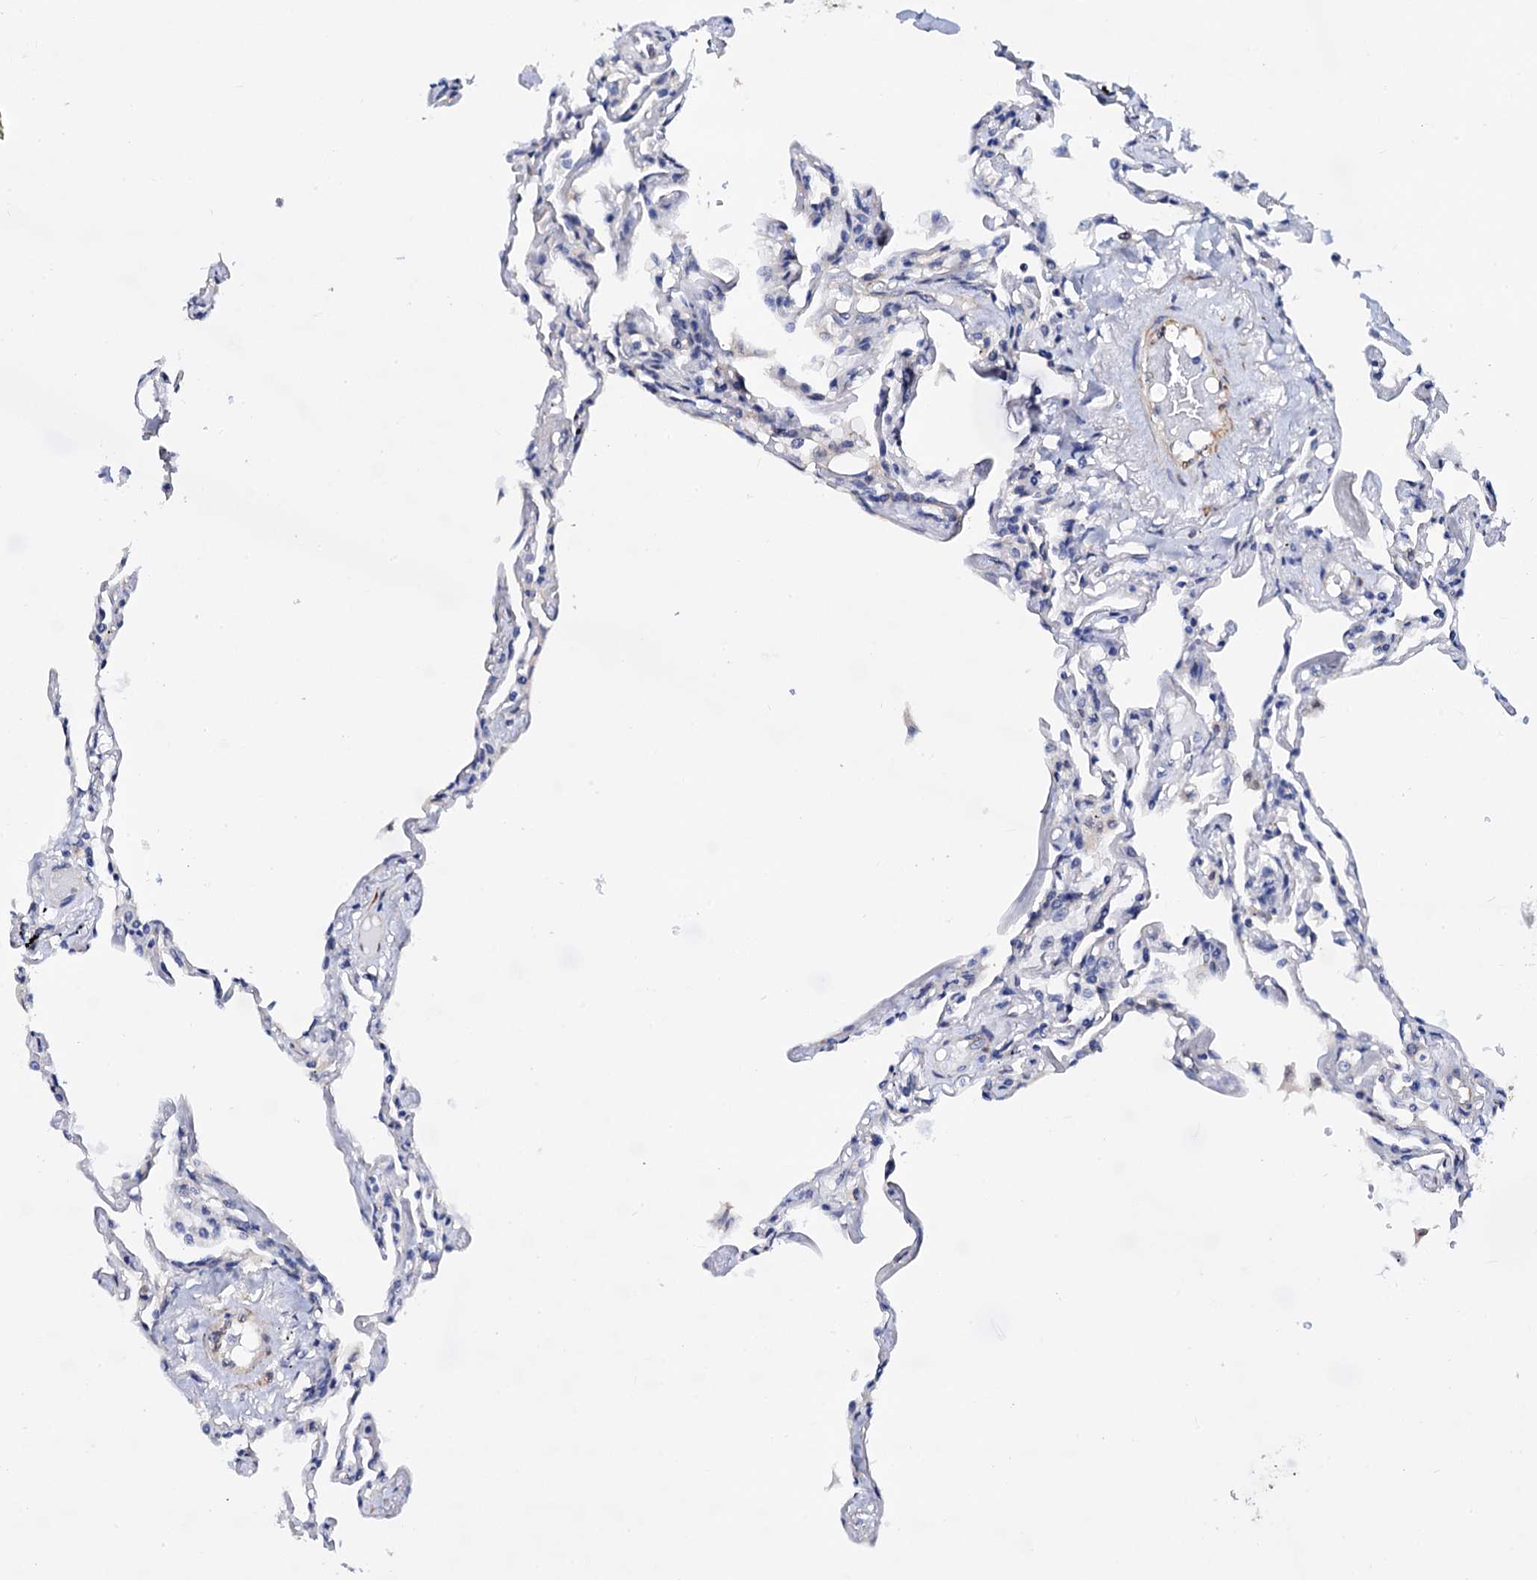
{"staining": {"intensity": "negative", "quantity": "none", "location": "none"}, "tissue": "lung", "cell_type": "Alveolar cells", "image_type": "normal", "snomed": [{"axis": "morphology", "description": "Normal tissue, NOS"}, {"axis": "topography", "description": "Lung"}], "caption": "This histopathology image is of normal lung stained with immunohistochemistry (IHC) to label a protein in brown with the nuclei are counter-stained blue. There is no expression in alveolar cells.", "gene": "ZDHHC18", "patient": {"sex": "female", "age": 67}}